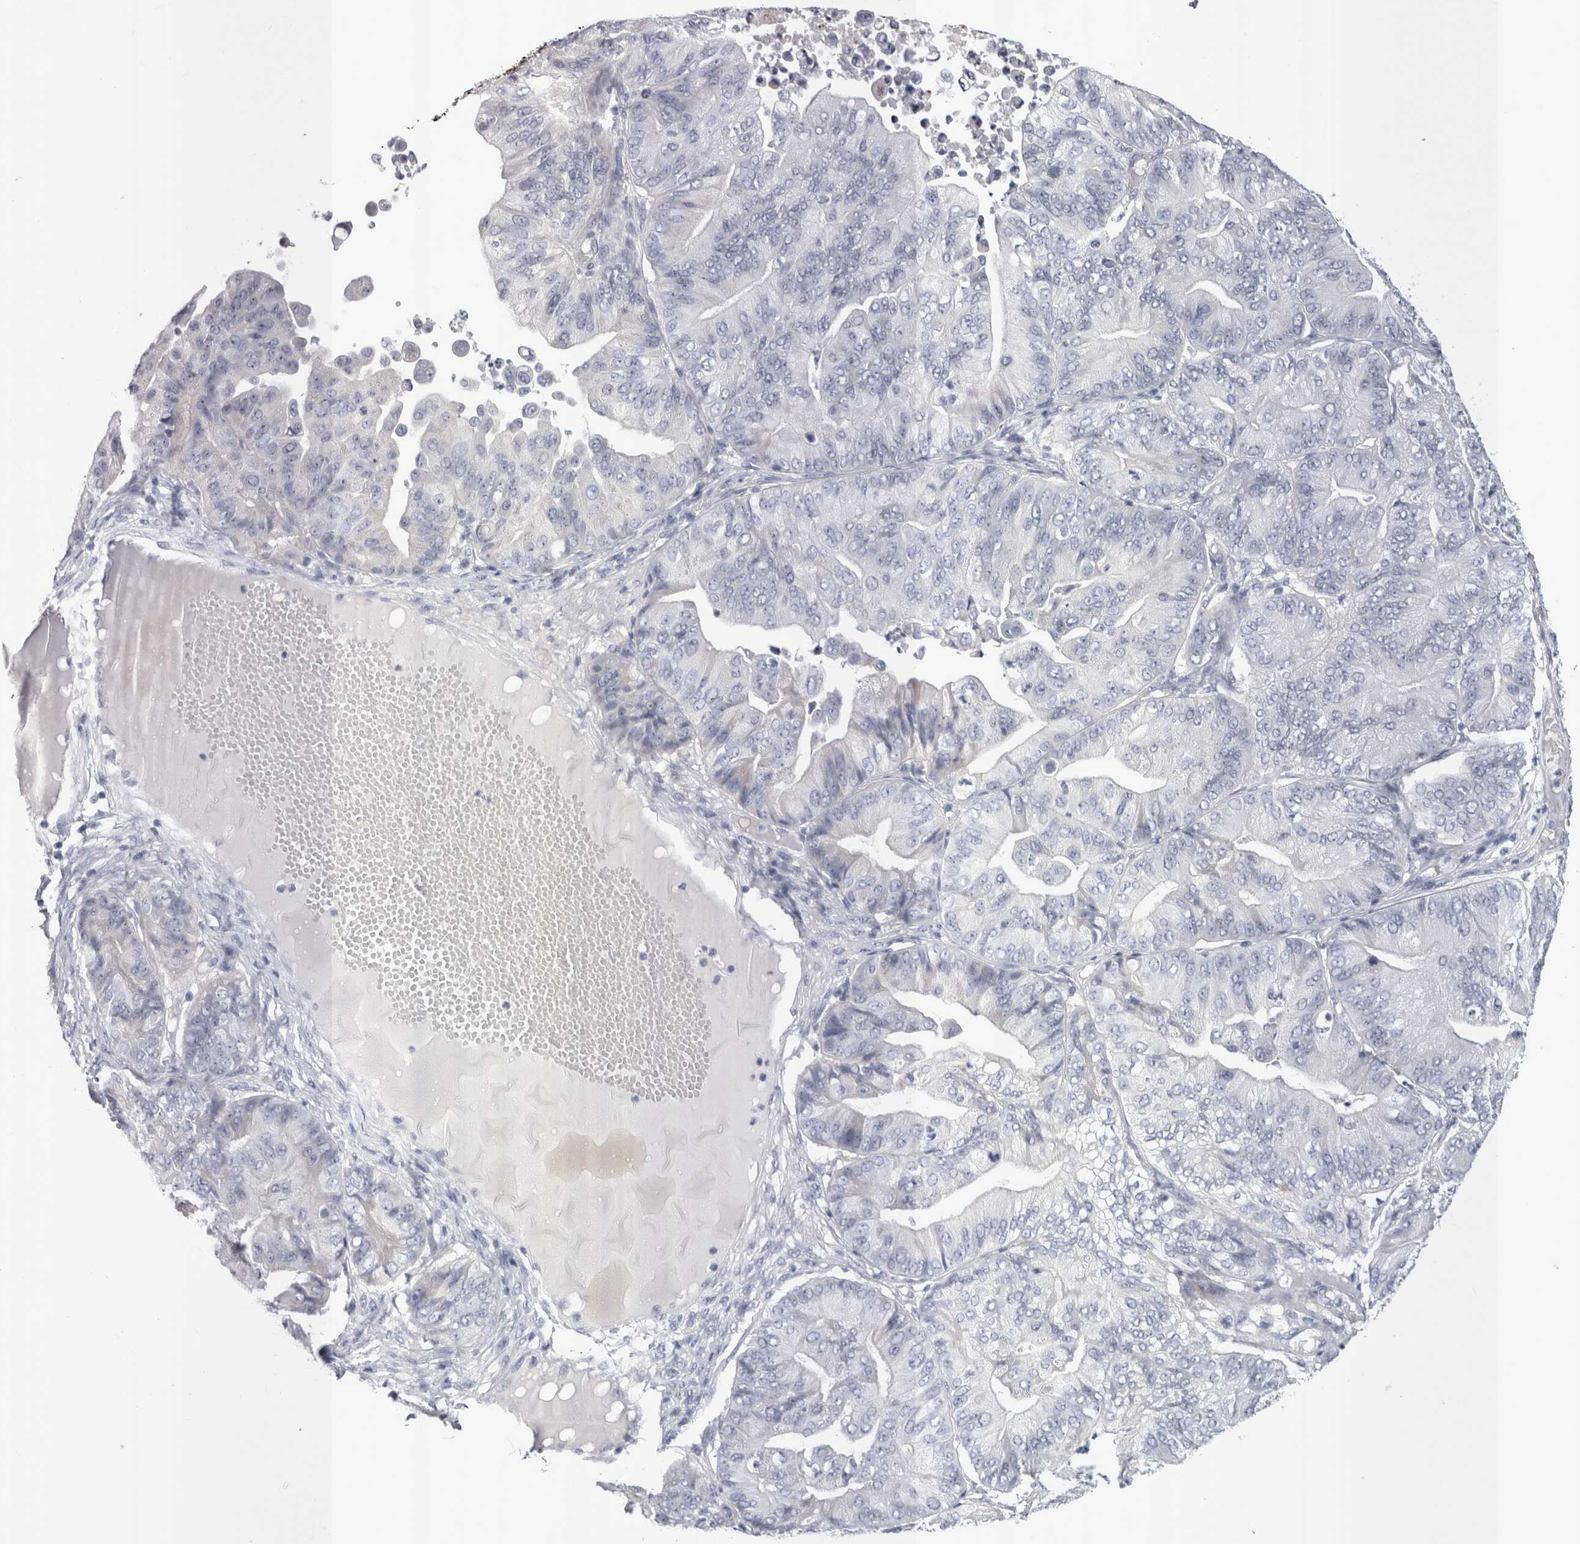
{"staining": {"intensity": "negative", "quantity": "none", "location": "none"}, "tissue": "ovarian cancer", "cell_type": "Tumor cells", "image_type": "cancer", "snomed": [{"axis": "morphology", "description": "Cystadenocarcinoma, mucinous, NOS"}, {"axis": "topography", "description": "Ovary"}], "caption": "Tumor cells show no significant staining in ovarian cancer (mucinous cystadenocarcinoma). The staining was performed using DAB to visualize the protein expression in brown, while the nuclei were stained in blue with hematoxylin (Magnification: 20x).", "gene": "PWP2", "patient": {"sex": "female", "age": 61}}